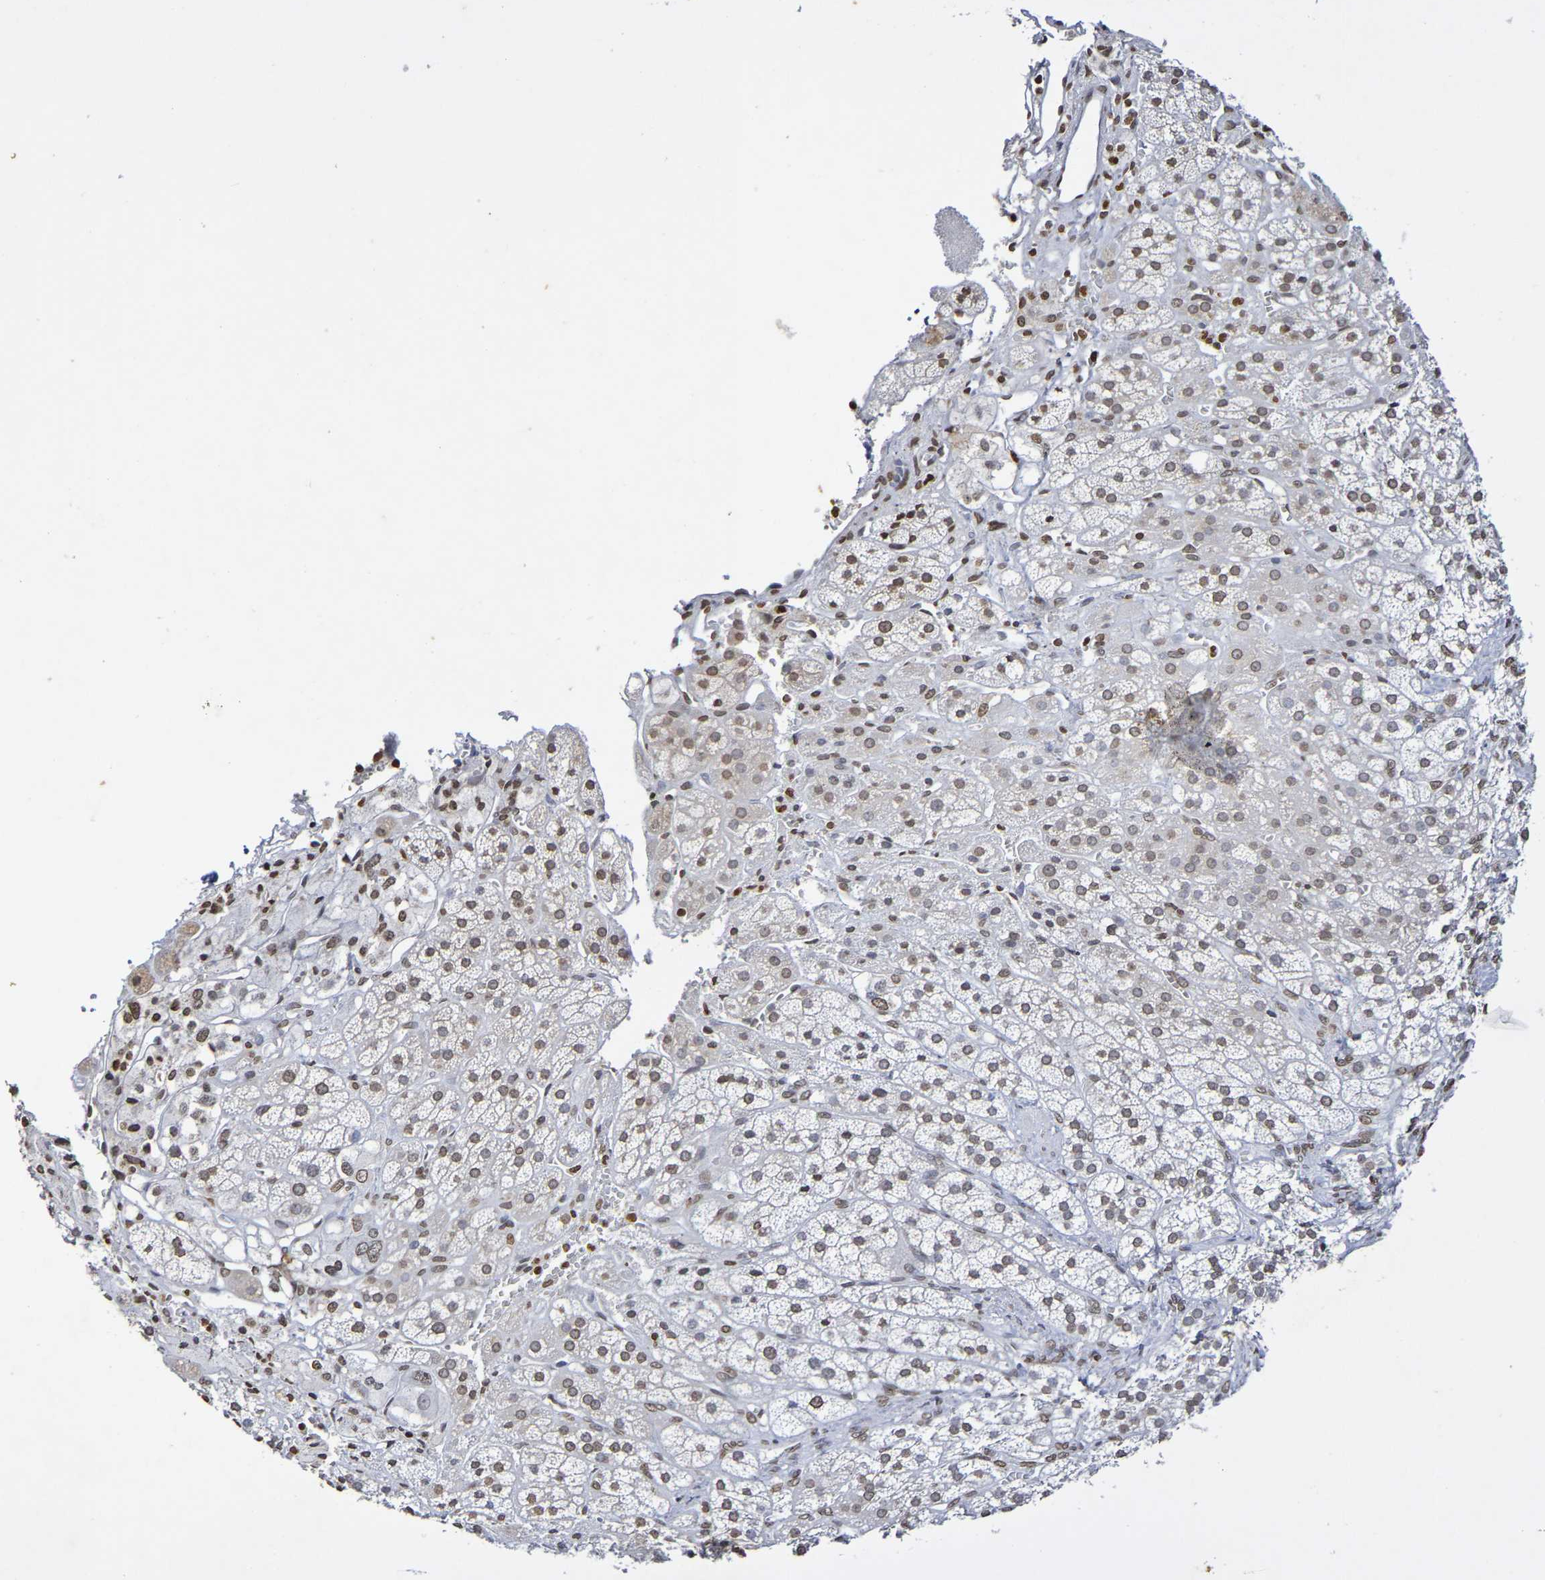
{"staining": {"intensity": "weak", "quantity": ">75%", "location": "nuclear"}, "tissue": "adrenal gland", "cell_type": "Glandular cells", "image_type": "normal", "snomed": [{"axis": "morphology", "description": "Normal tissue, NOS"}, {"axis": "topography", "description": "Adrenal gland"}], "caption": "A low amount of weak nuclear positivity is present in approximately >75% of glandular cells in unremarkable adrenal gland.", "gene": "ATF4", "patient": {"sex": "male", "age": 56}}